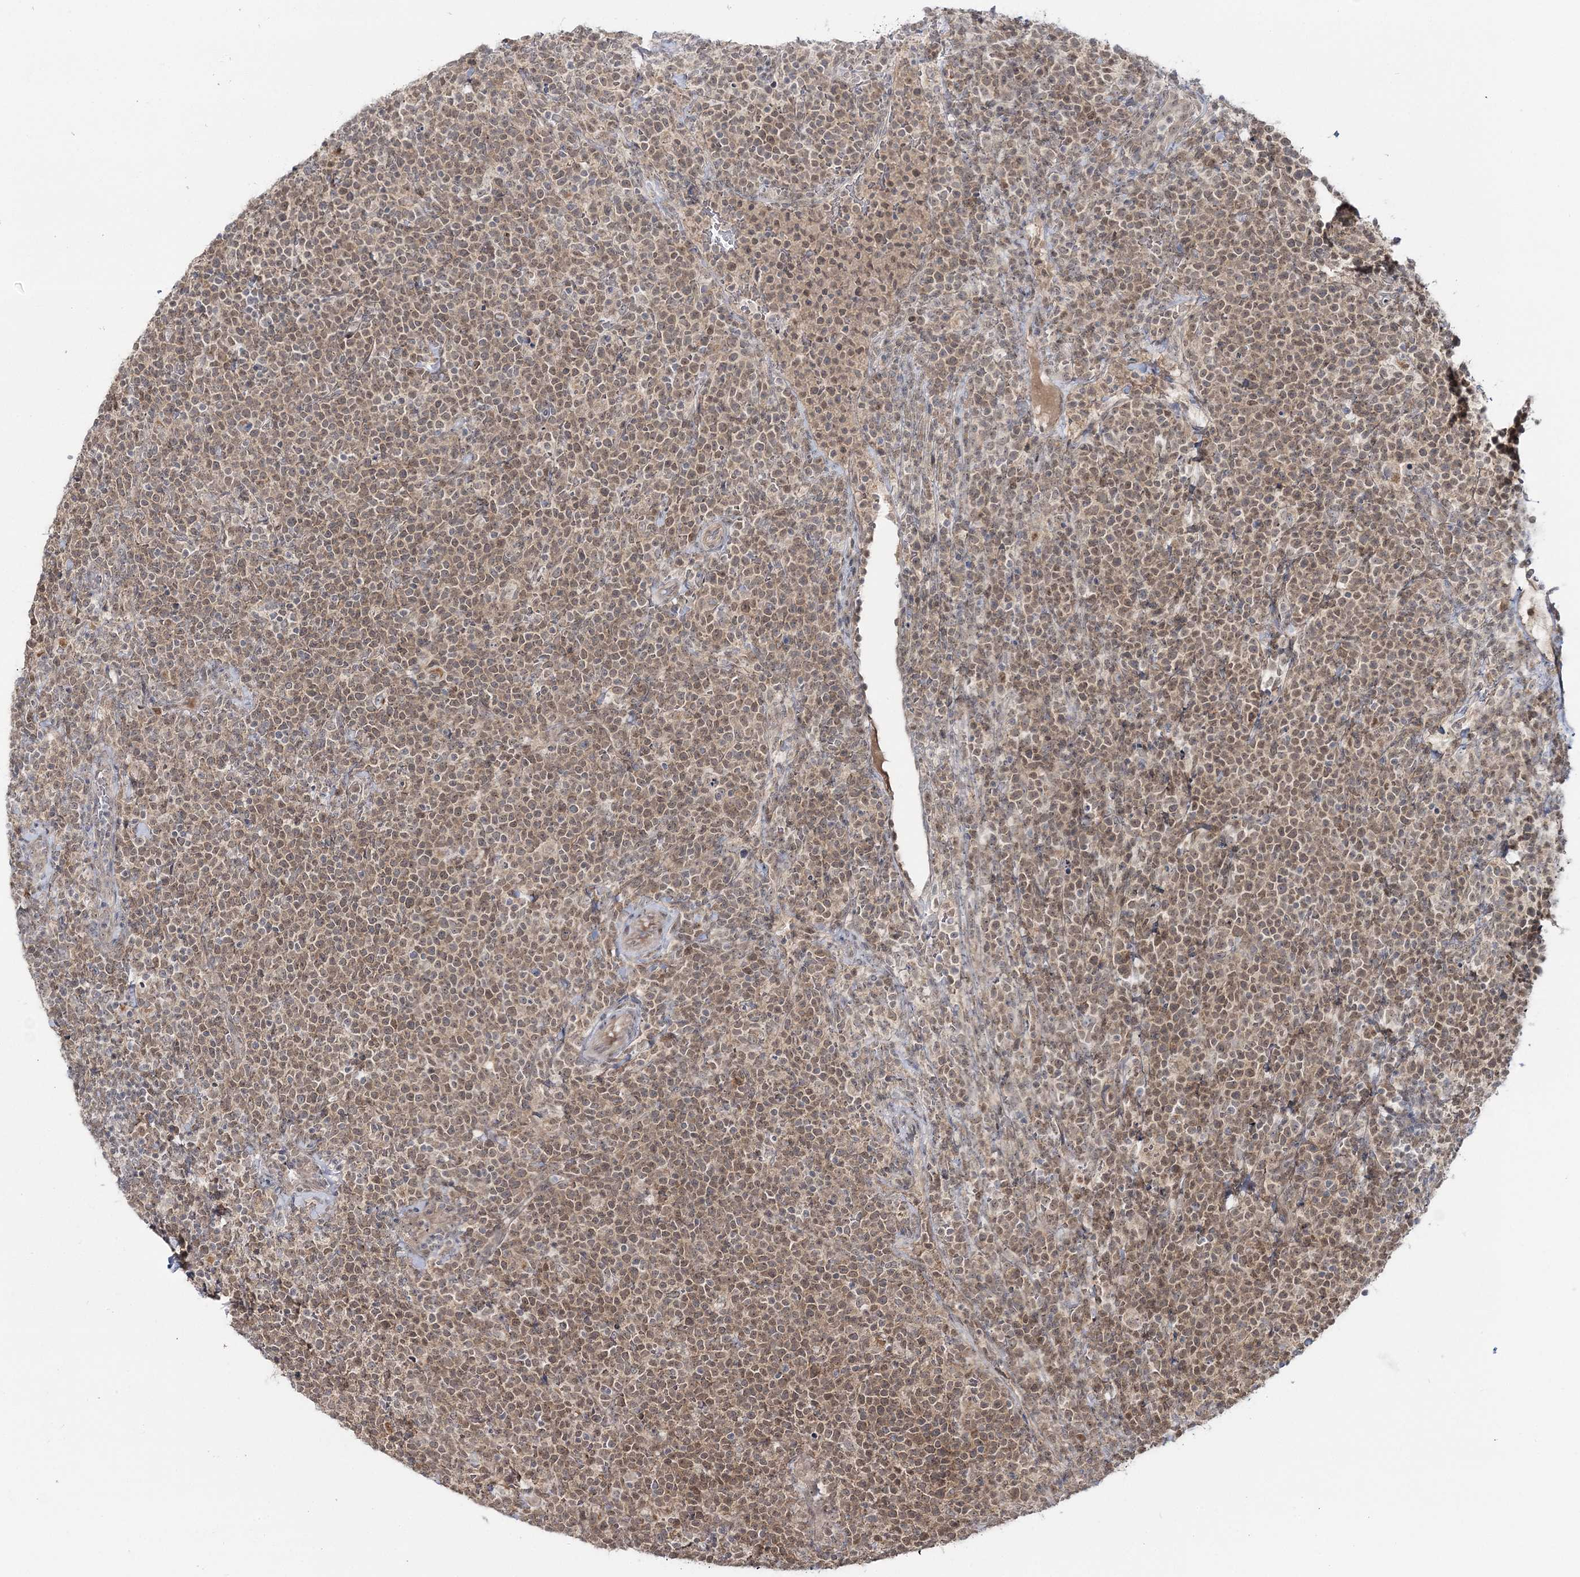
{"staining": {"intensity": "moderate", "quantity": ">75%", "location": "nuclear"}, "tissue": "lymphoma", "cell_type": "Tumor cells", "image_type": "cancer", "snomed": [{"axis": "morphology", "description": "Malignant lymphoma, non-Hodgkin's type, High grade"}, {"axis": "topography", "description": "Lymph node"}], "caption": "The photomicrograph displays a brown stain indicating the presence of a protein in the nuclear of tumor cells in malignant lymphoma, non-Hodgkin's type (high-grade).", "gene": "ZFAND6", "patient": {"sex": "male", "age": 61}}